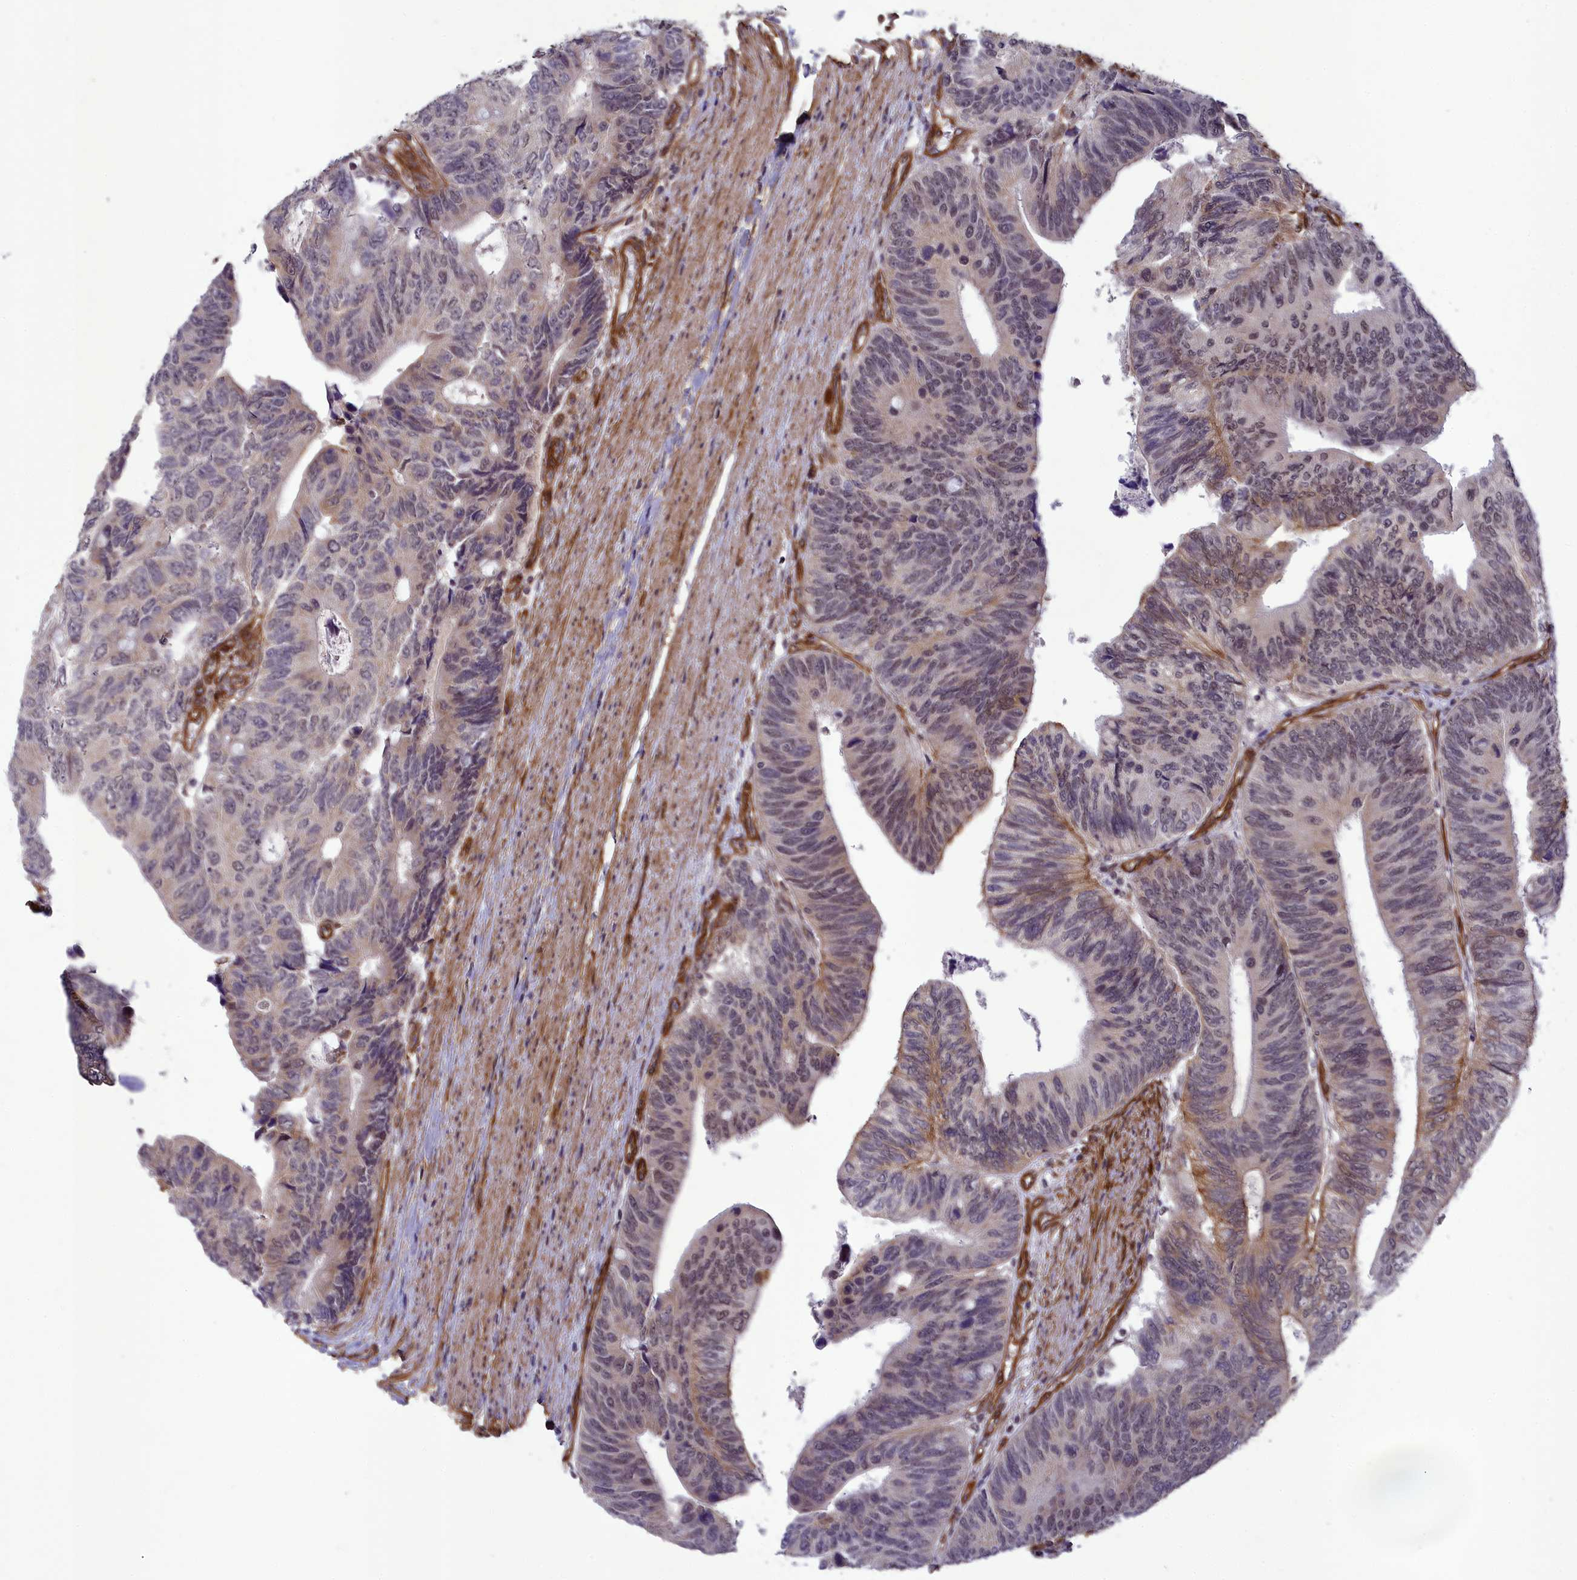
{"staining": {"intensity": "weak", "quantity": "25%-75%", "location": "cytoplasmic/membranous,nuclear"}, "tissue": "colorectal cancer", "cell_type": "Tumor cells", "image_type": "cancer", "snomed": [{"axis": "morphology", "description": "Adenocarcinoma, NOS"}, {"axis": "topography", "description": "Colon"}], "caption": "This is an image of immunohistochemistry (IHC) staining of colorectal cancer, which shows weak positivity in the cytoplasmic/membranous and nuclear of tumor cells.", "gene": "TNS1", "patient": {"sex": "male", "age": 87}}